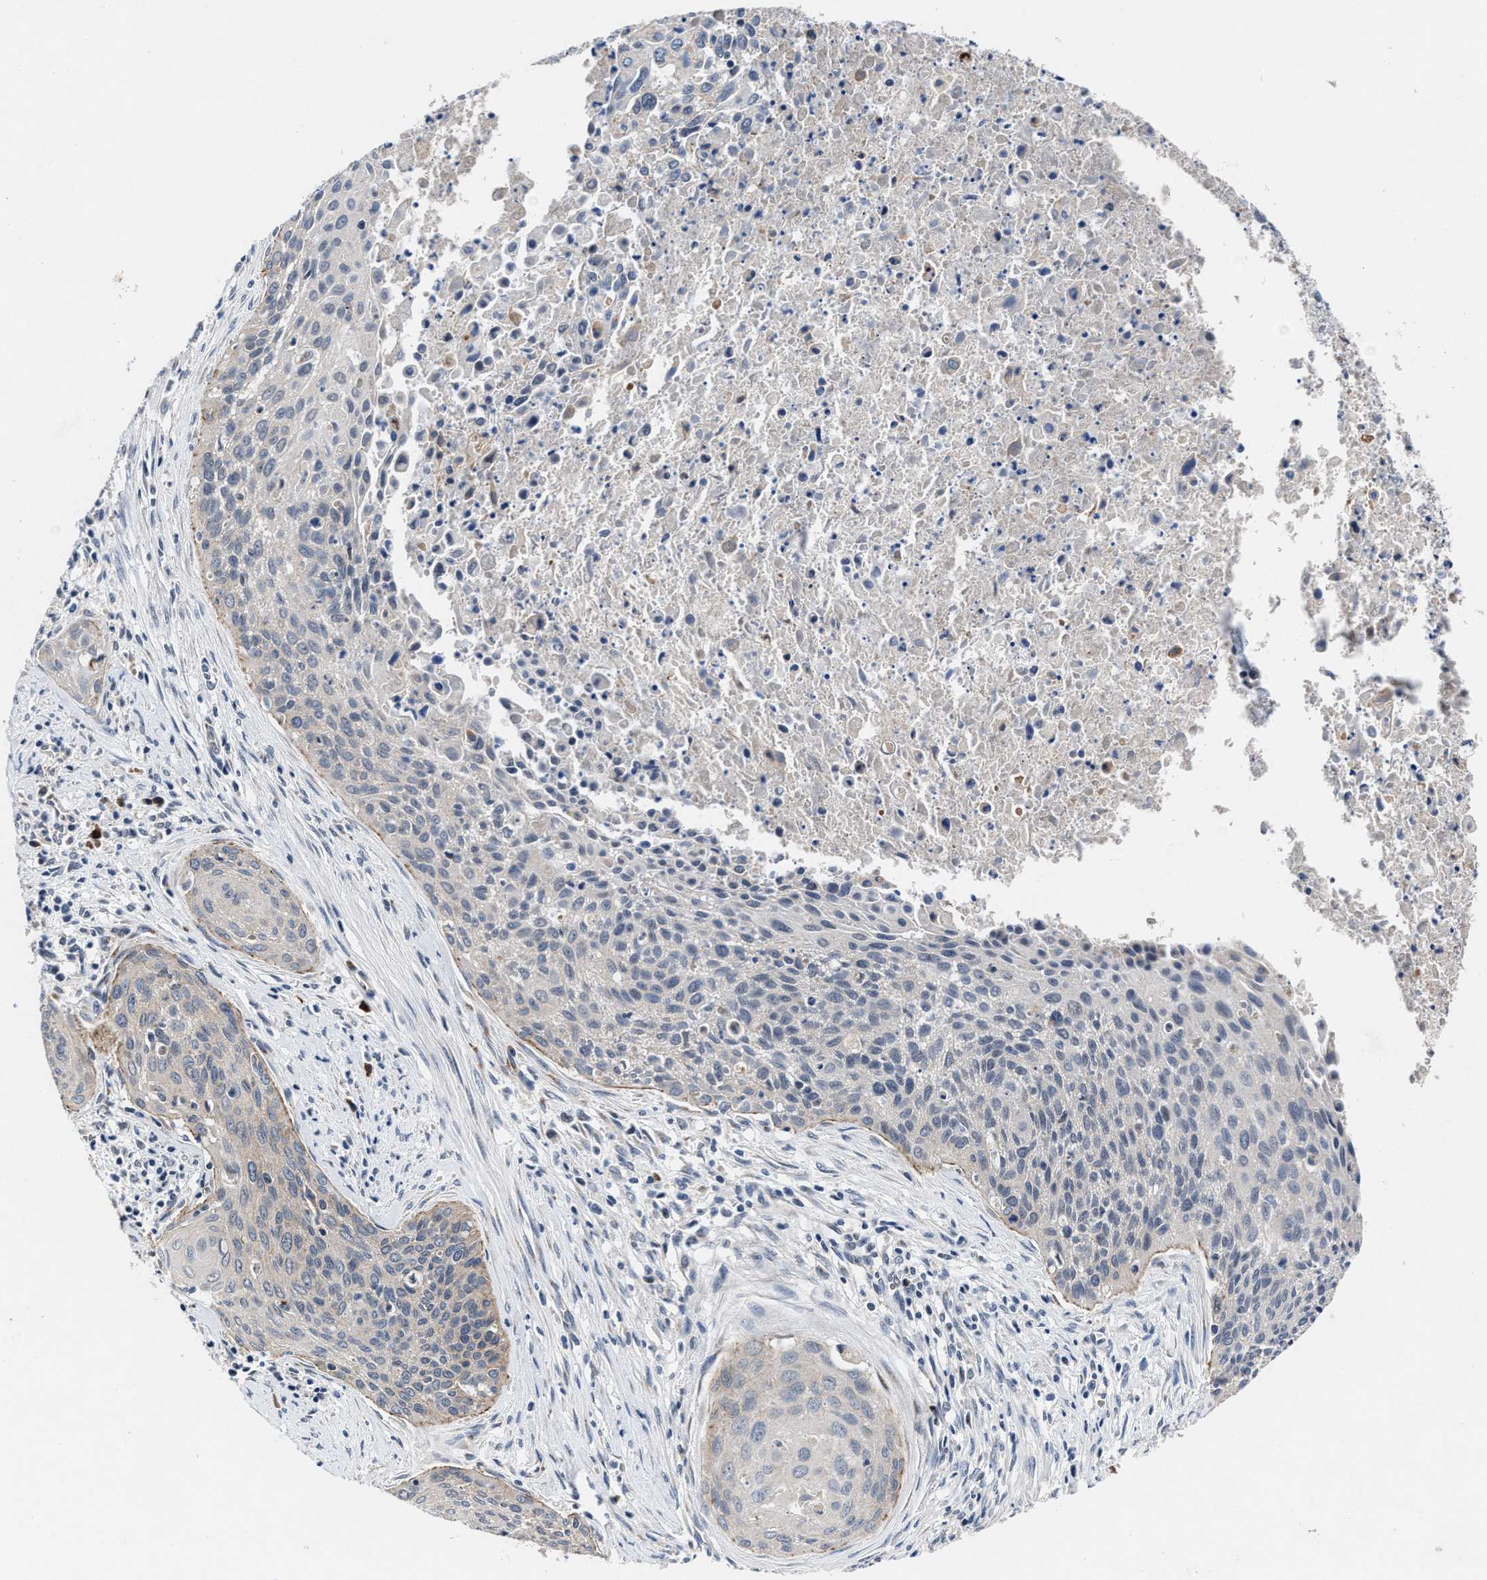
{"staining": {"intensity": "weak", "quantity": "<25%", "location": "cytoplasmic/membranous"}, "tissue": "cervical cancer", "cell_type": "Tumor cells", "image_type": "cancer", "snomed": [{"axis": "morphology", "description": "Squamous cell carcinoma, NOS"}, {"axis": "topography", "description": "Cervix"}], "caption": "A micrograph of human cervical cancer (squamous cell carcinoma) is negative for staining in tumor cells.", "gene": "TMEM53", "patient": {"sex": "female", "age": 55}}